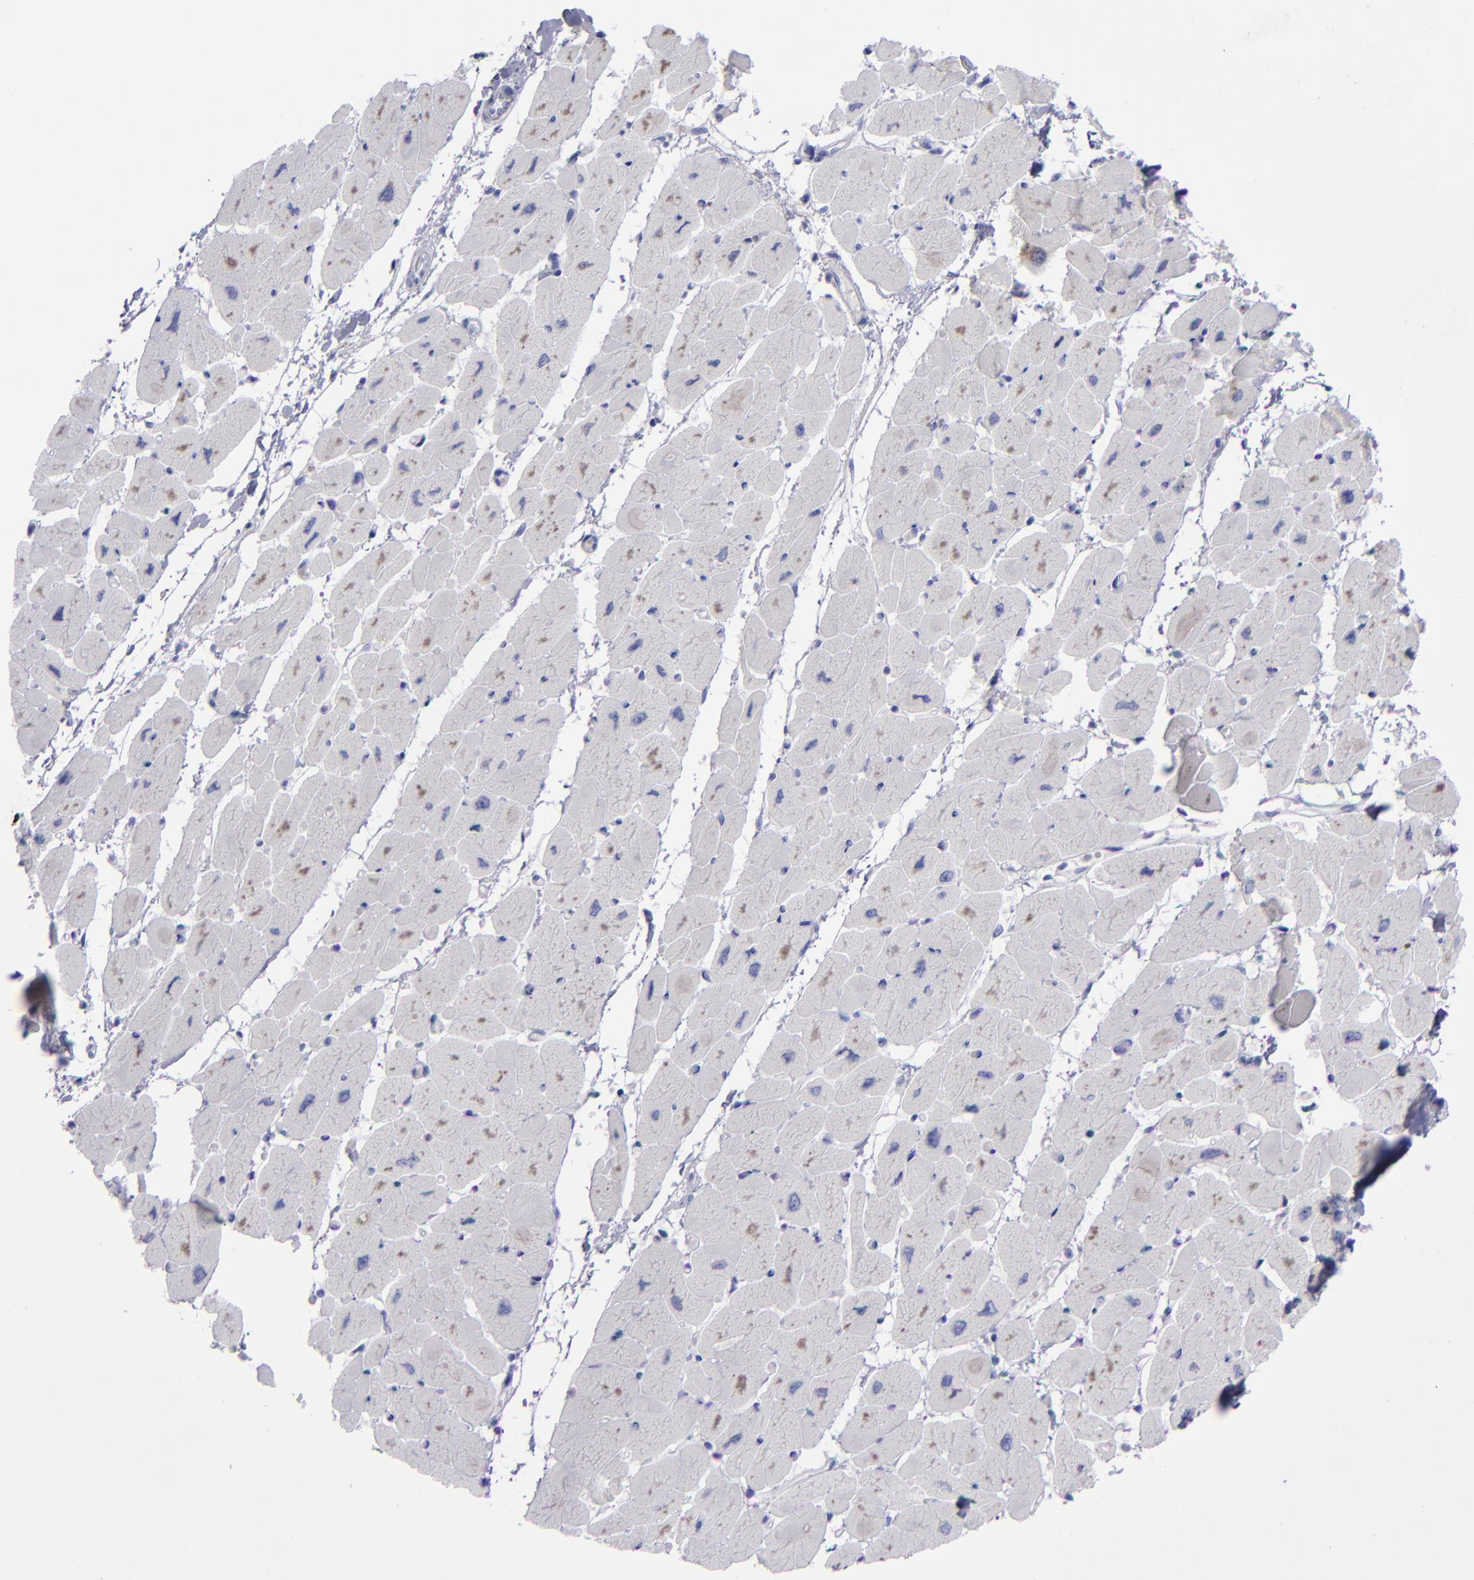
{"staining": {"intensity": "weak", "quantity": "<25%", "location": "cytoplasmic/membranous"}, "tissue": "heart muscle", "cell_type": "Cardiomyocytes", "image_type": "normal", "snomed": [{"axis": "morphology", "description": "Normal tissue, NOS"}, {"axis": "topography", "description": "Heart"}], "caption": "This is a image of immunohistochemistry (IHC) staining of unremarkable heart muscle, which shows no positivity in cardiomyocytes.", "gene": "AURKA", "patient": {"sex": "female", "age": 54}}